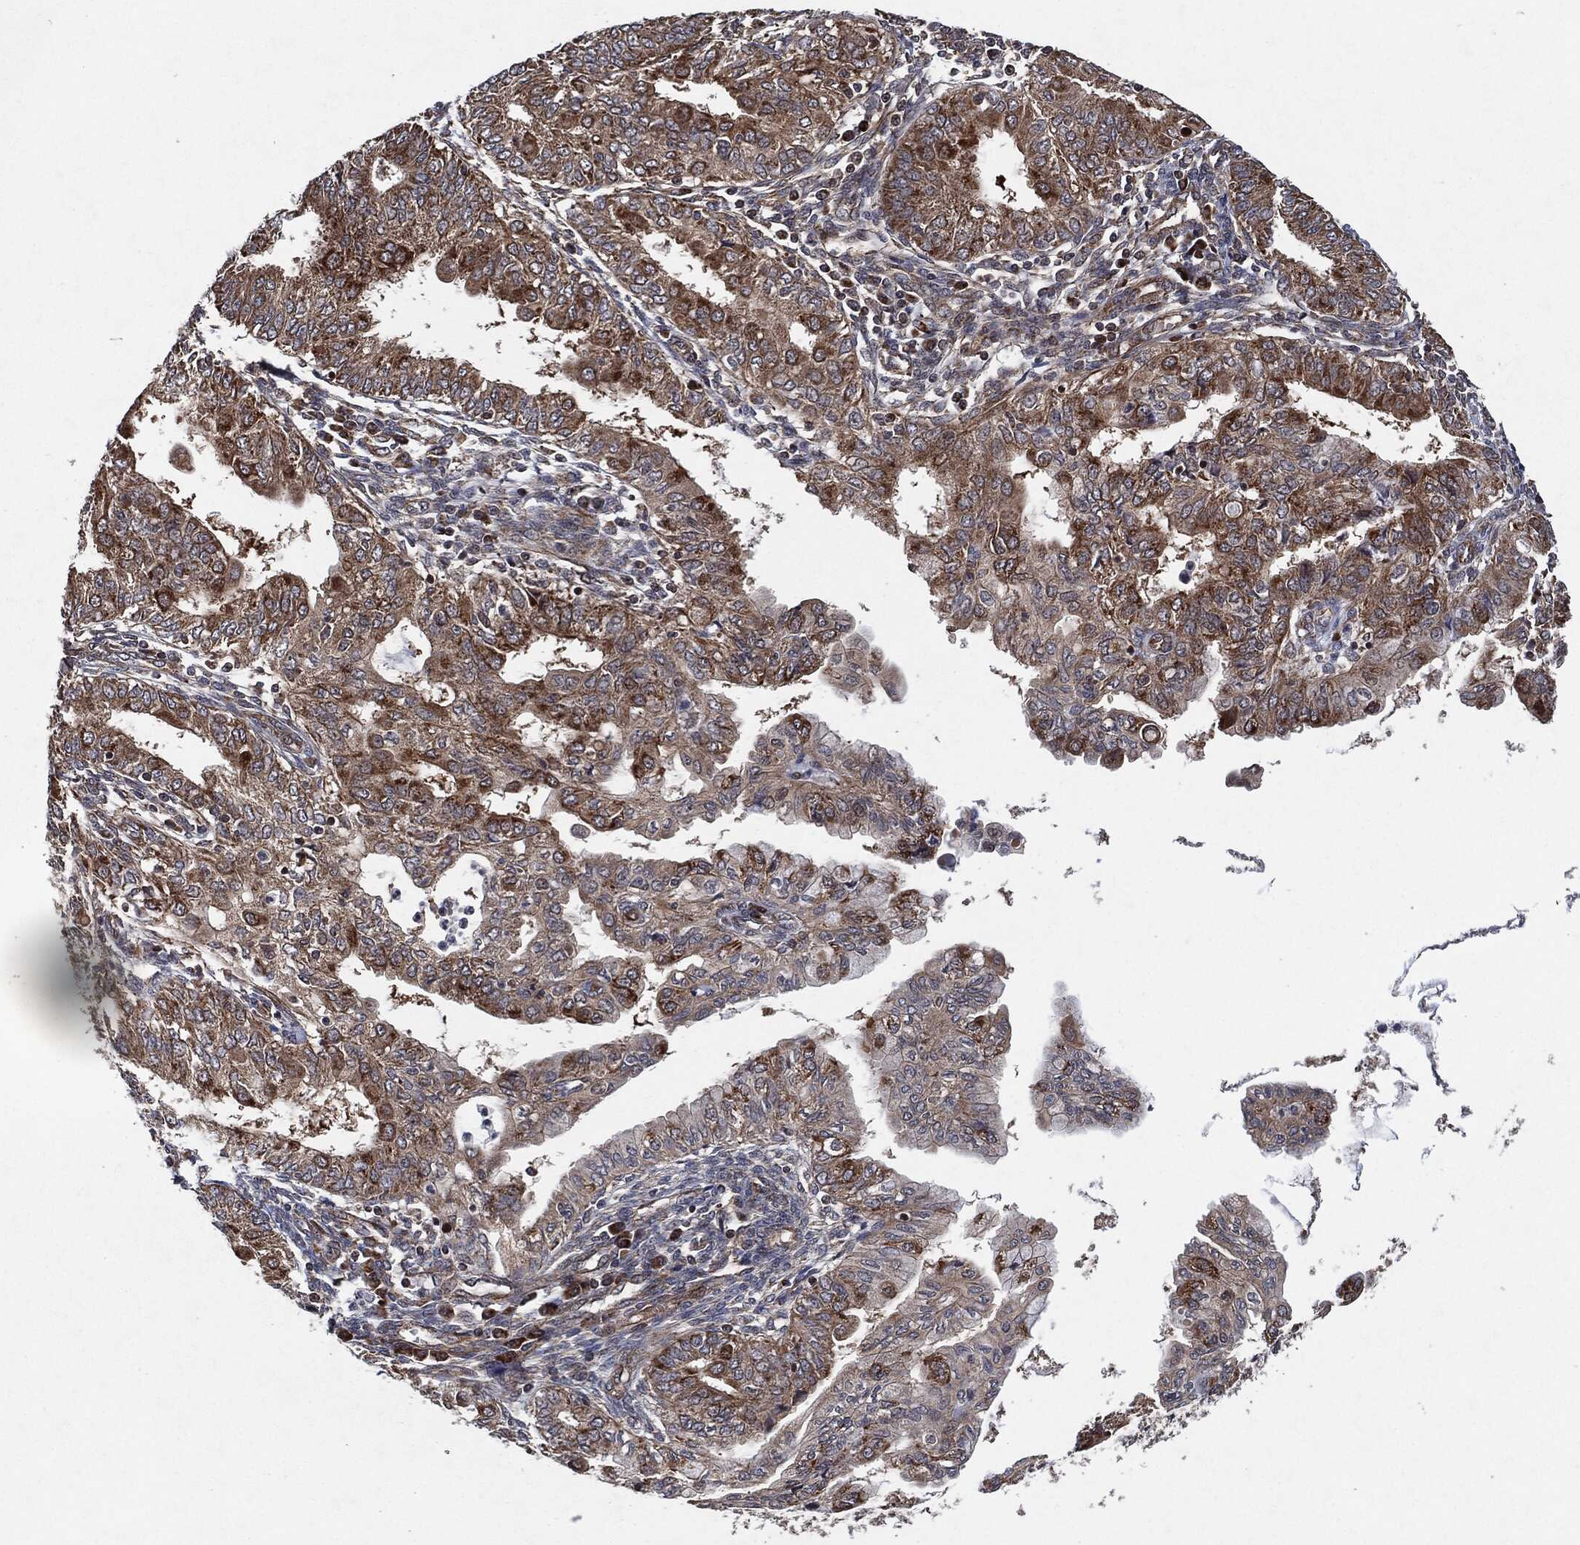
{"staining": {"intensity": "moderate", "quantity": "25%-75%", "location": "cytoplasmic/membranous"}, "tissue": "endometrial cancer", "cell_type": "Tumor cells", "image_type": "cancer", "snomed": [{"axis": "morphology", "description": "Adenocarcinoma, NOS"}, {"axis": "topography", "description": "Endometrium"}], "caption": "The image demonstrates staining of endometrial adenocarcinoma, revealing moderate cytoplasmic/membranous protein expression (brown color) within tumor cells.", "gene": "BCAR1", "patient": {"sex": "female", "age": 68}}